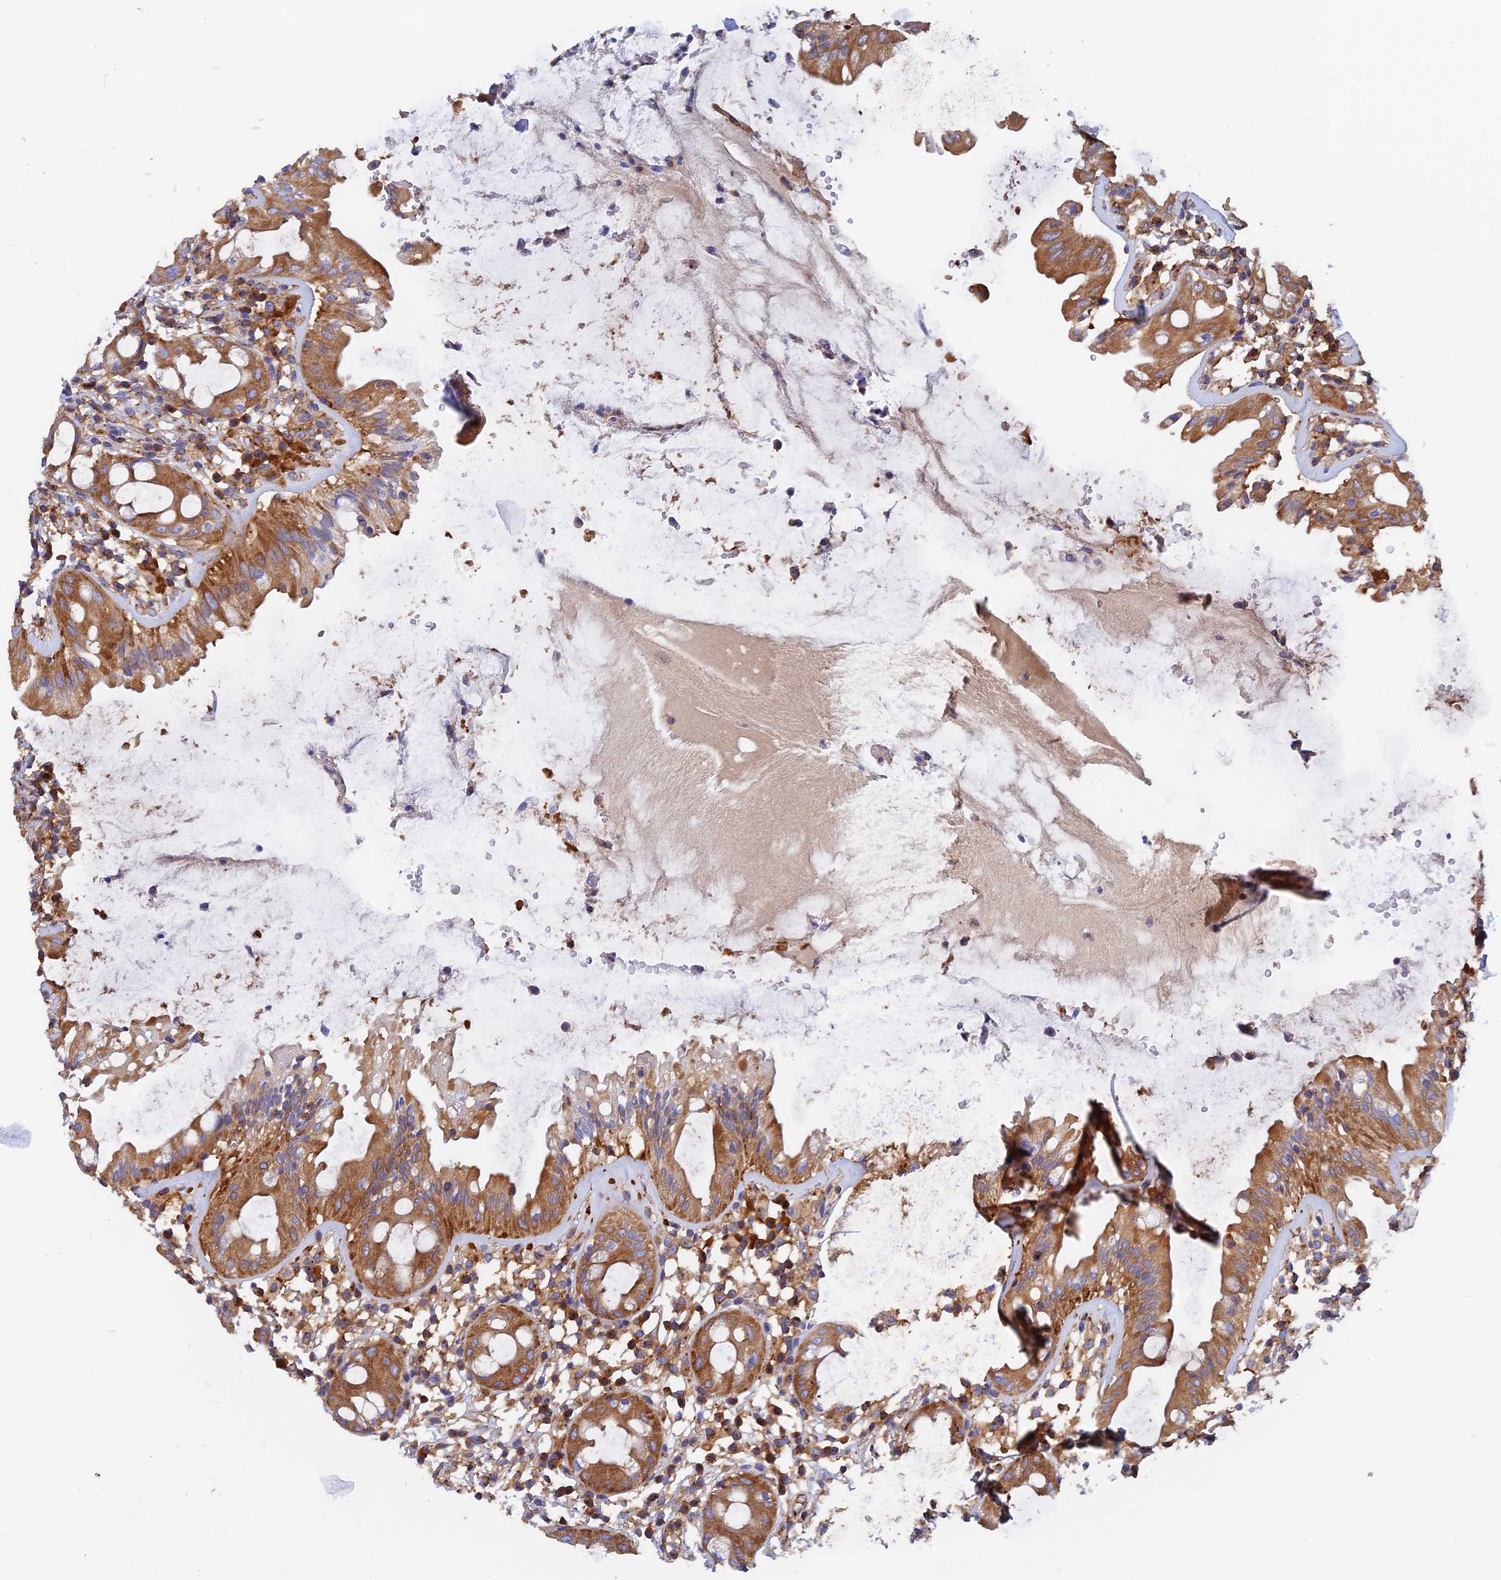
{"staining": {"intensity": "moderate", "quantity": ">75%", "location": "cytoplasmic/membranous"}, "tissue": "rectum", "cell_type": "Glandular cells", "image_type": "normal", "snomed": [{"axis": "morphology", "description": "Normal tissue, NOS"}, {"axis": "topography", "description": "Rectum"}], "caption": "This is a histology image of immunohistochemistry (IHC) staining of normal rectum, which shows moderate expression in the cytoplasmic/membranous of glandular cells.", "gene": "DCTN2", "patient": {"sex": "female", "age": 57}}